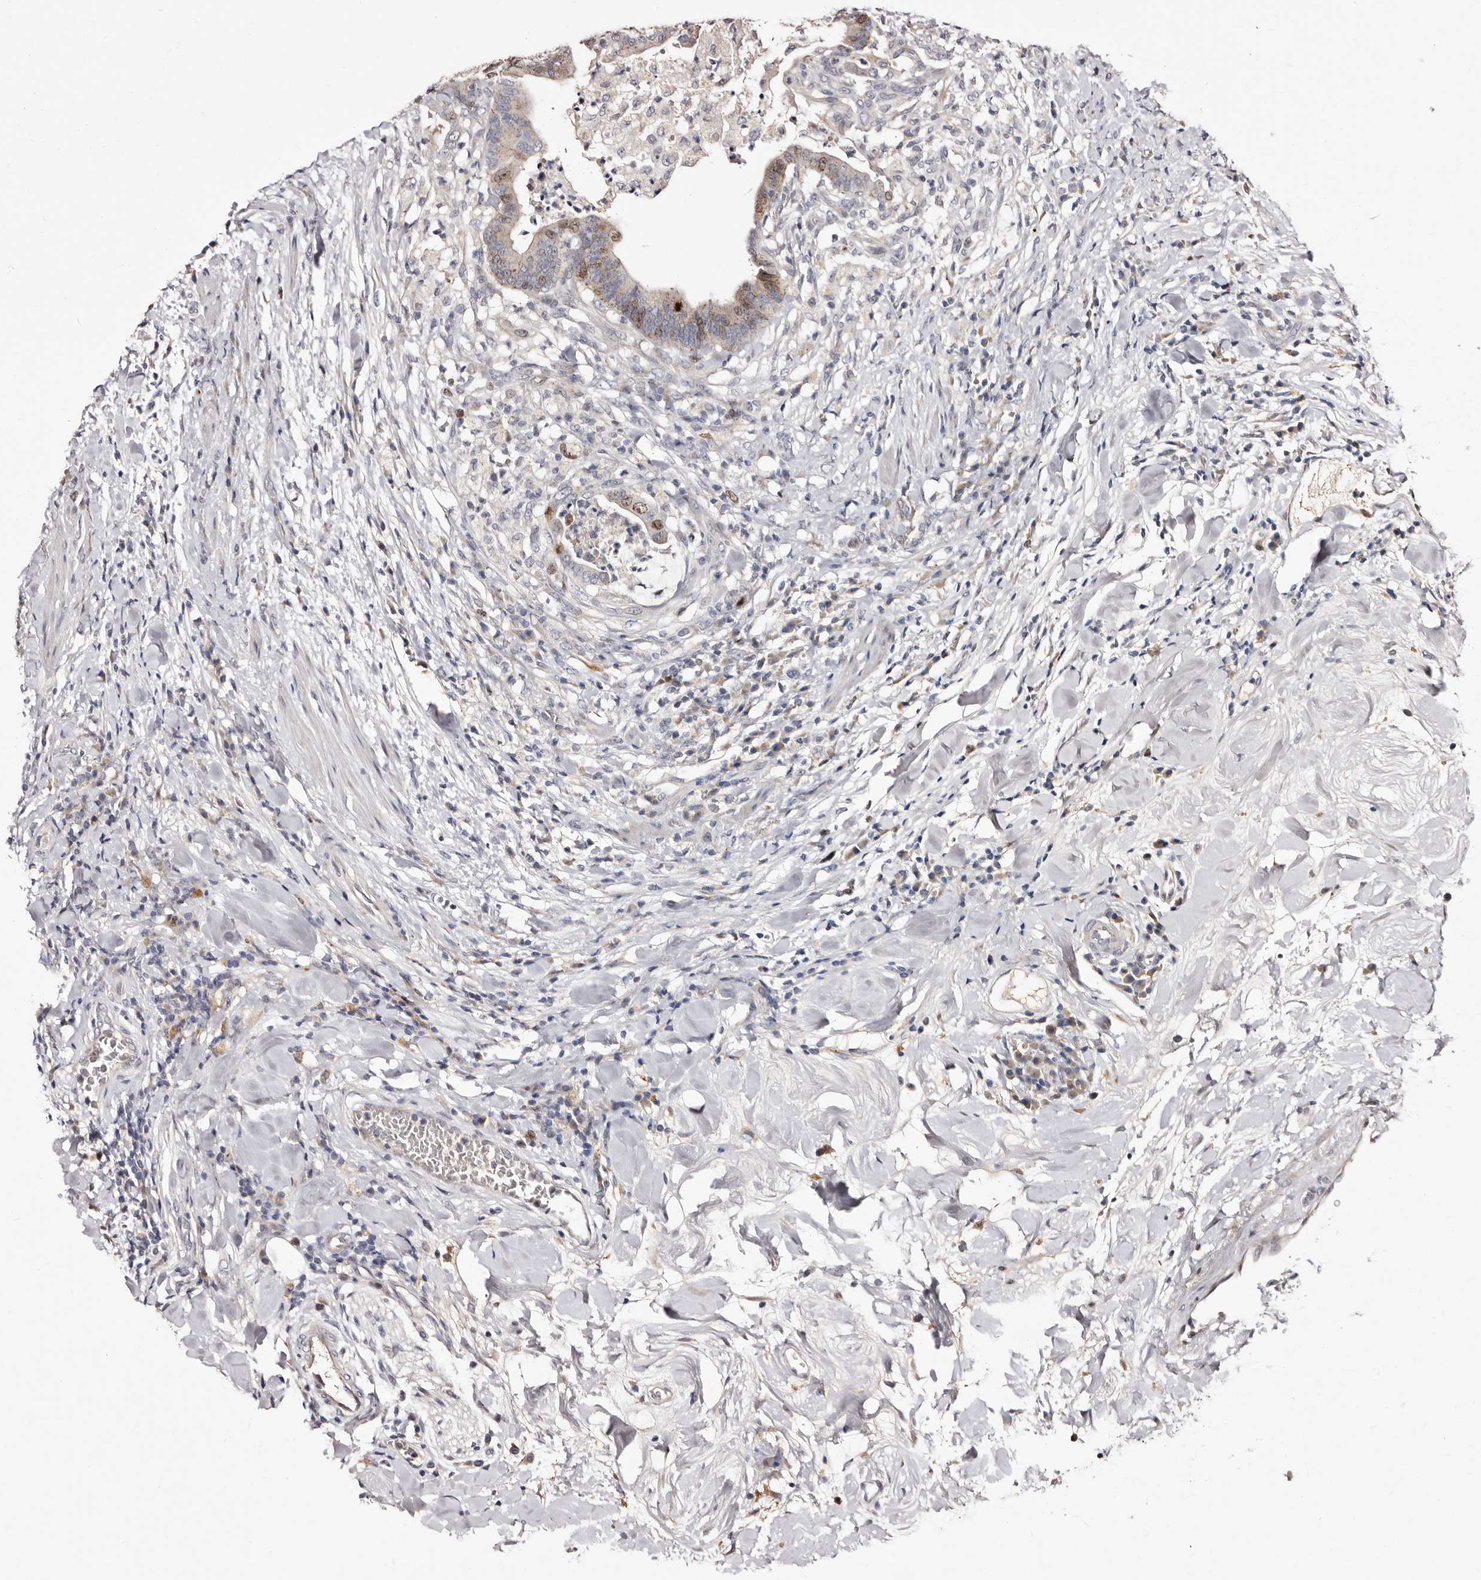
{"staining": {"intensity": "moderate", "quantity": "25%-75%", "location": "nuclear"}, "tissue": "colorectal cancer", "cell_type": "Tumor cells", "image_type": "cancer", "snomed": [{"axis": "morphology", "description": "Adenocarcinoma, NOS"}, {"axis": "topography", "description": "Colon"}], "caption": "Colorectal adenocarcinoma was stained to show a protein in brown. There is medium levels of moderate nuclear staining in about 25%-75% of tumor cells.", "gene": "CDCA8", "patient": {"sex": "female", "age": 66}}